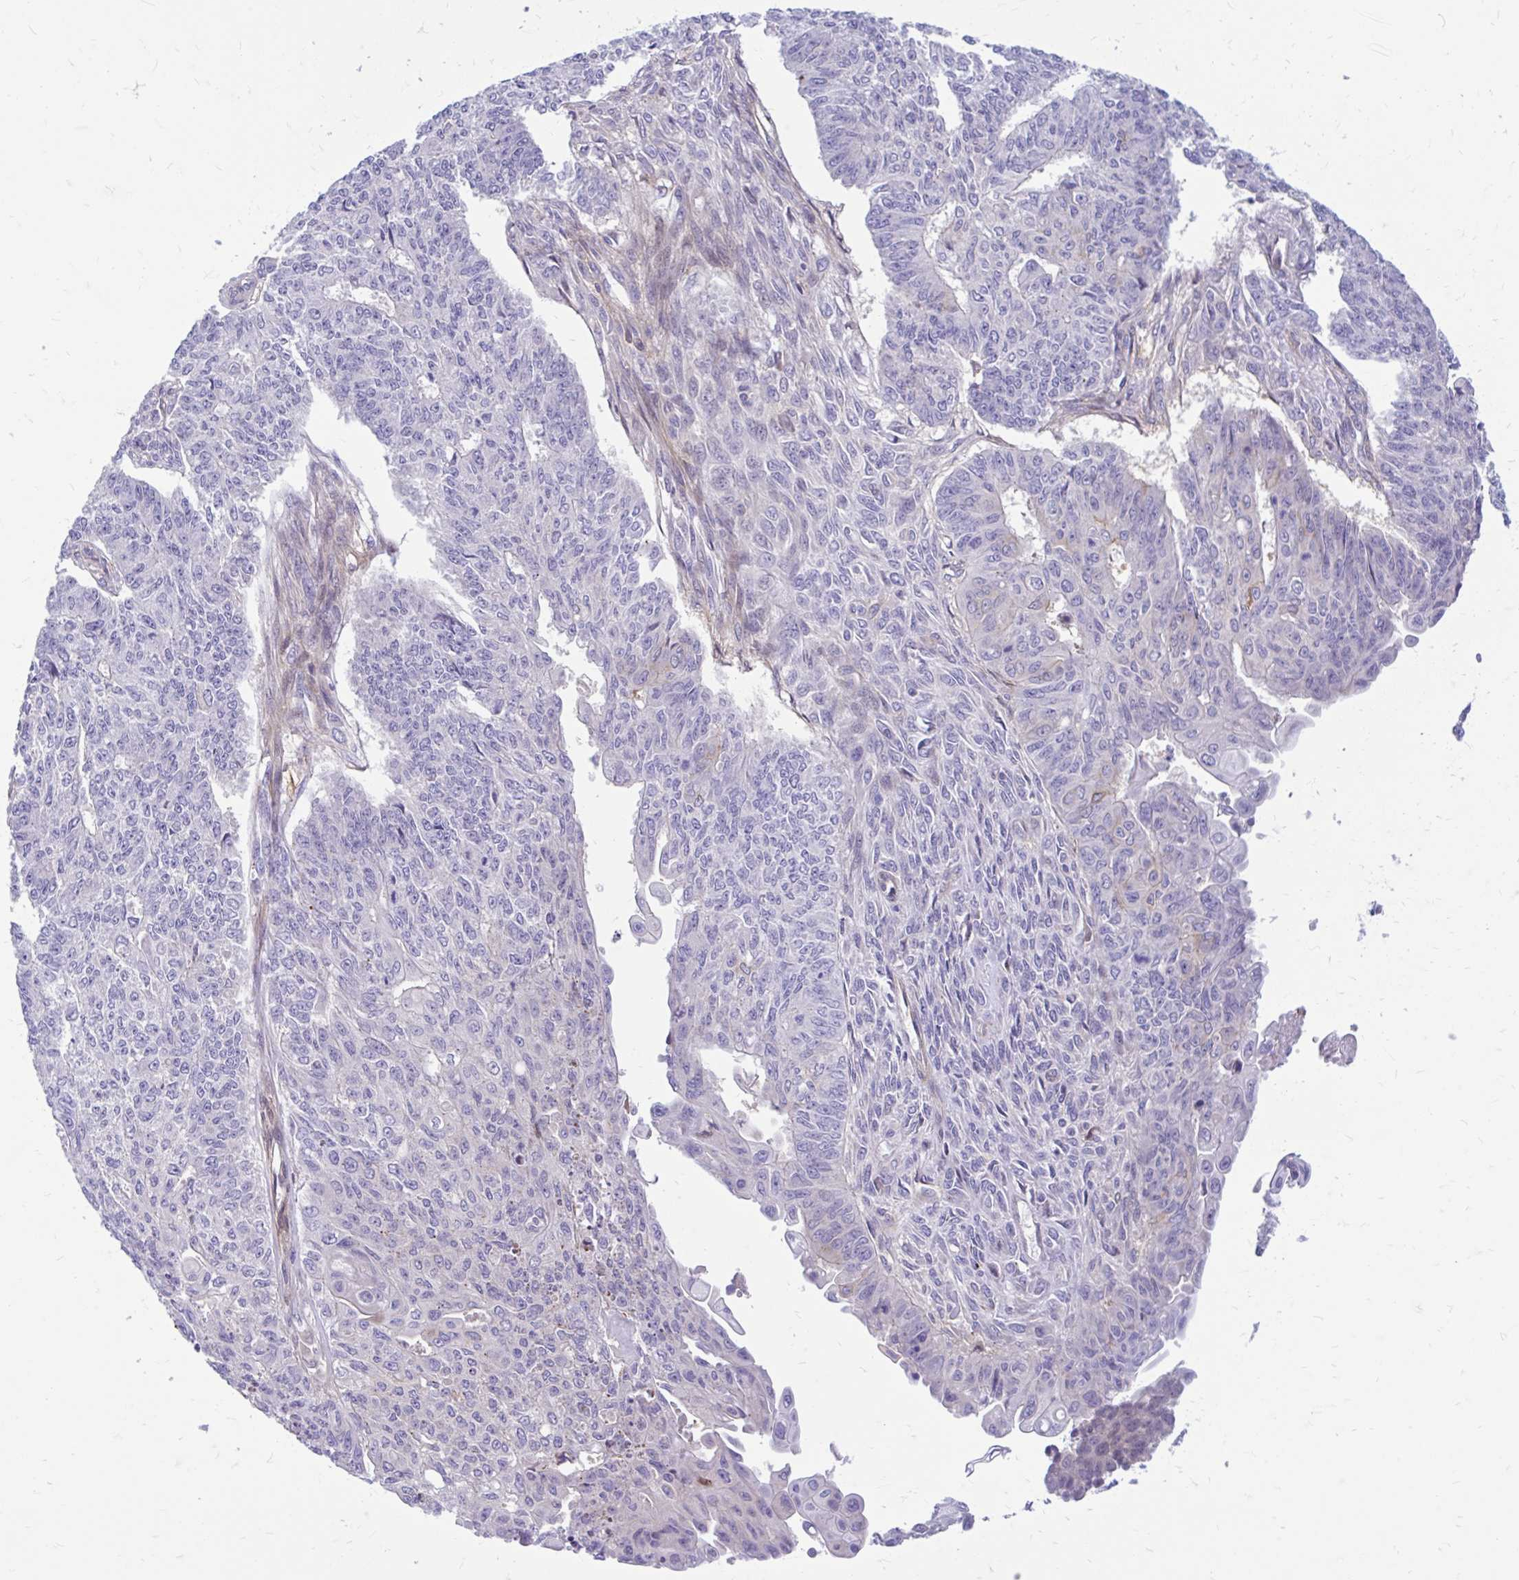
{"staining": {"intensity": "negative", "quantity": "none", "location": "none"}, "tissue": "endometrial cancer", "cell_type": "Tumor cells", "image_type": "cancer", "snomed": [{"axis": "morphology", "description": "Adenocarcinoma, NOS"}, {"axis": "topography", "description": "Endometrium"}], "caption": "An IHC photomicrograph of endometrial adenocarcinoma is shown. There is no staining in tumor cells of endometrial adenocarcinoma. (DAB IHC, high magnification).", "gene": "ESPNL", "patient": {"sex": "female", "age": 32}}